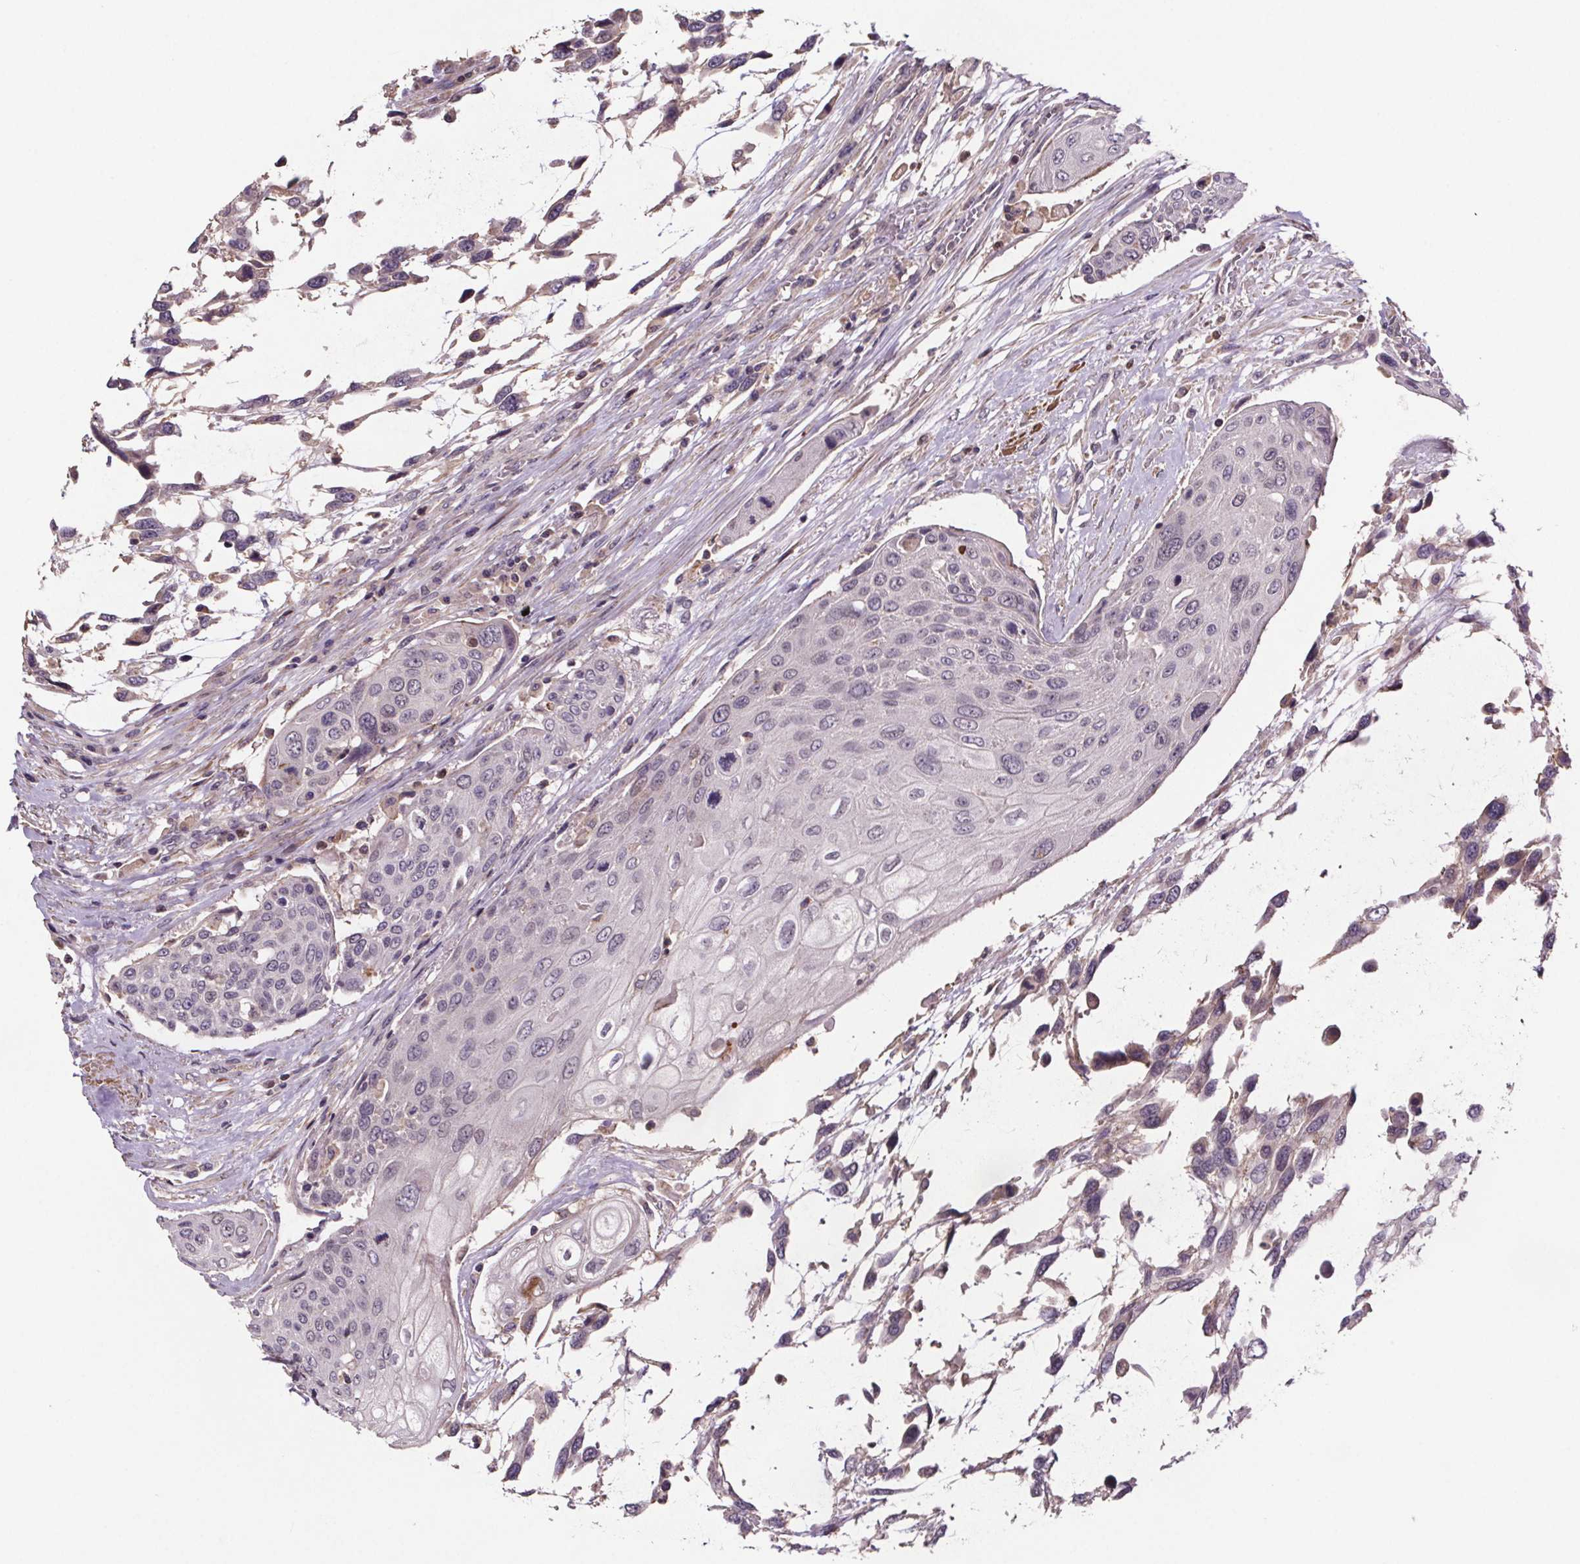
{"staining": {"intensity": "negative", "quantity": "none", "location": "none"}, "tissue": "urothelial cancer", "cell_type": "Tumor cells", "image_type": "cancer", "snomed": [{"axis": "morphology", "description": "Urothelial carcinoma, High grade"}, {"axis": "topography", "description": "Urinary bladder"}], "caption": "High magnification brightfield microscopy of high-grade urothelial carcinoma stained with DAB (3,3'-diaminobenzidine) (brown) and counterstained with hematoxylin (blue): tumor cells show no significant staining.", "gene": "CLN3", "patient": {"sex": "female", "age": 70}}